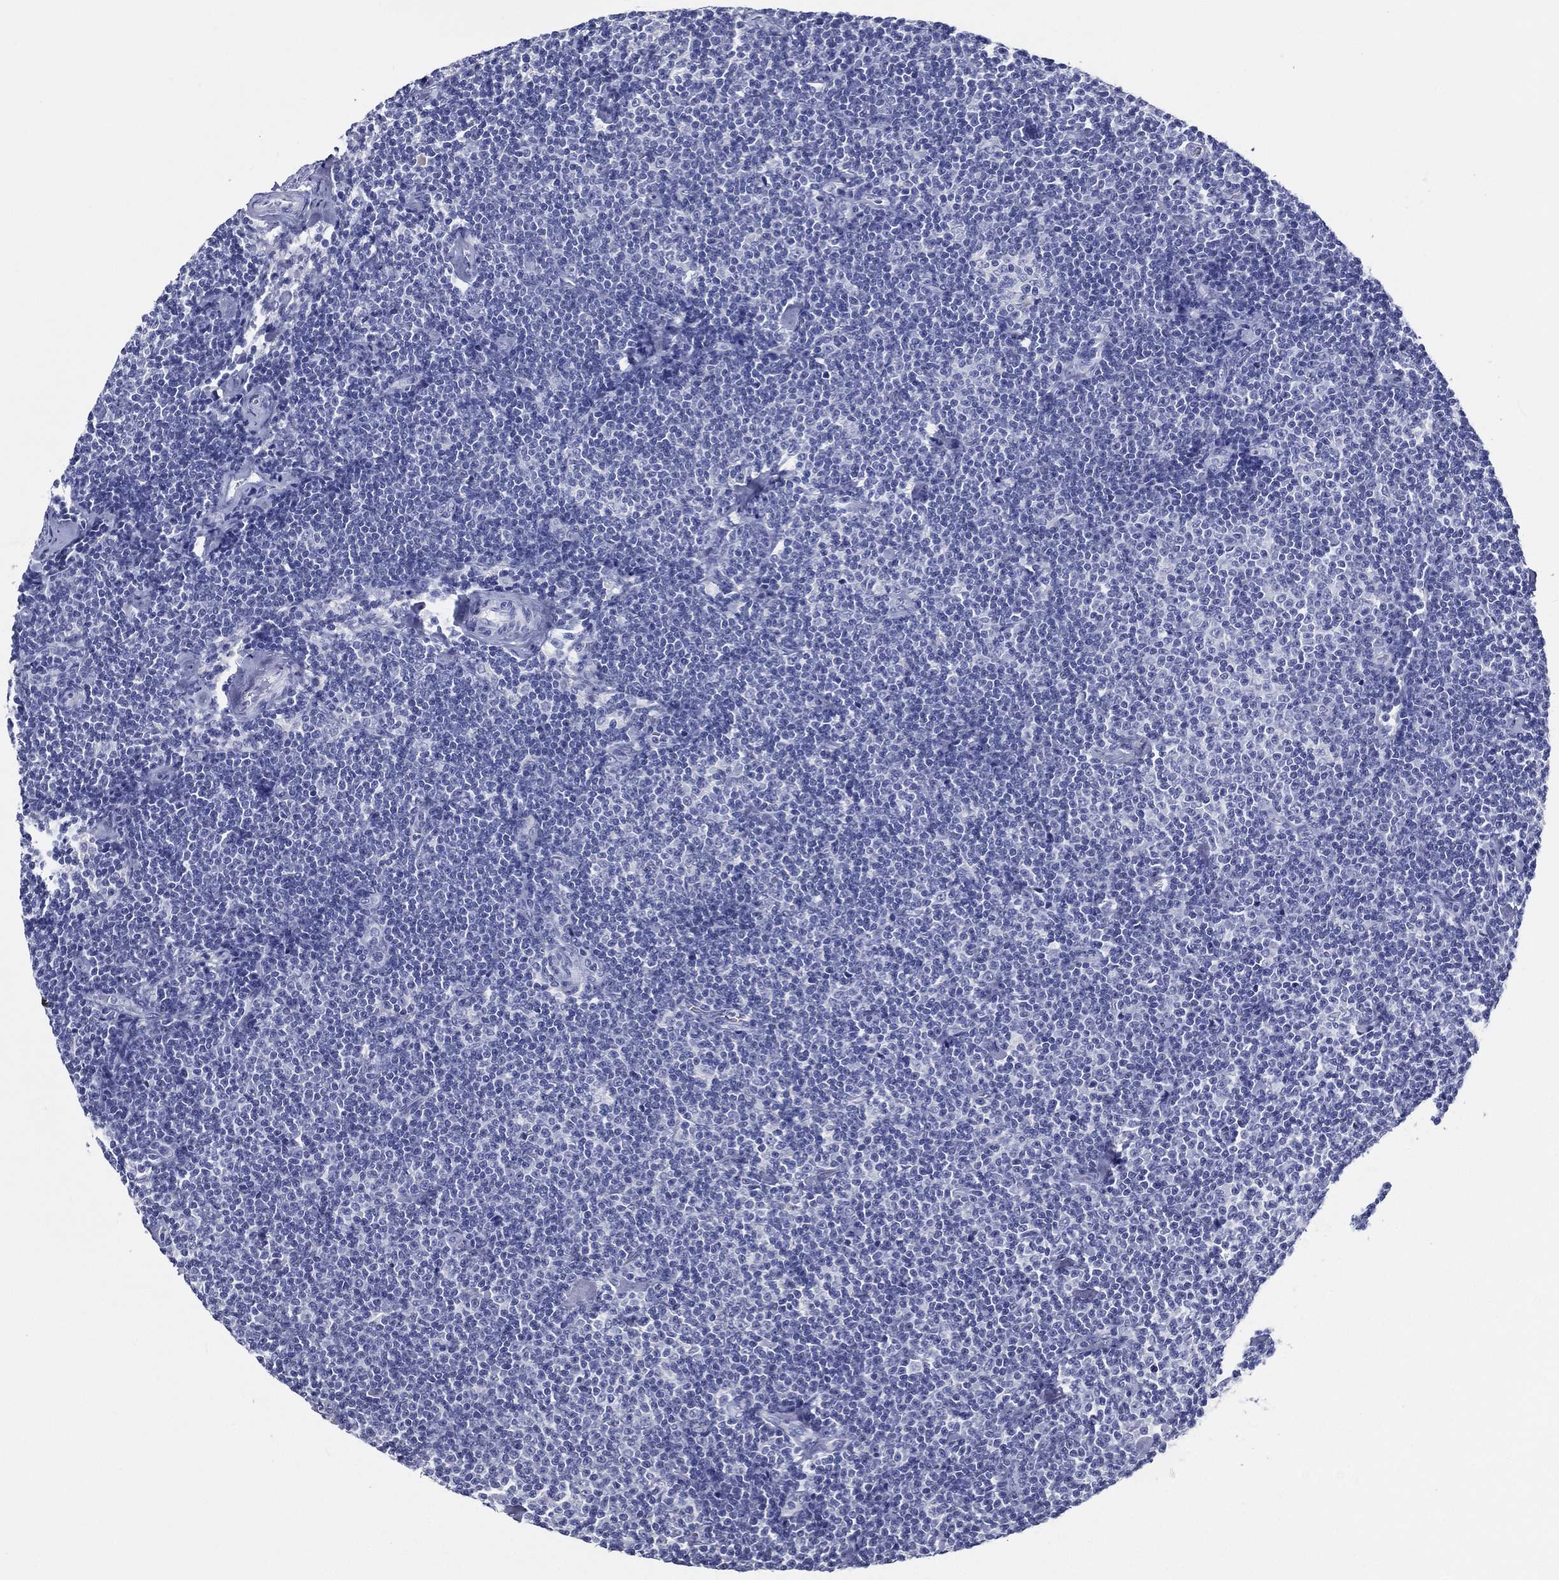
{"staining": {"intensity": "negative", "quantity": "none", "location": "none"}, "tissue": "lymphoma", "cell_type": "Tumor cells", "image_type": "cancer", "snomed": [{"axis": "morphology", "description": "Malignant lymphoma, non-Hodgkin's type, Low grade"}, {"axis": "topography", "description": "Lymph node"}], "caption": "This is an IHC image of human malignant lymphoma, non-Hodgkin's type (low-grade). There is no staining in tumor cells.", "gene": "TFAP2A", "patient": {"sex": "male", "age": 81}}